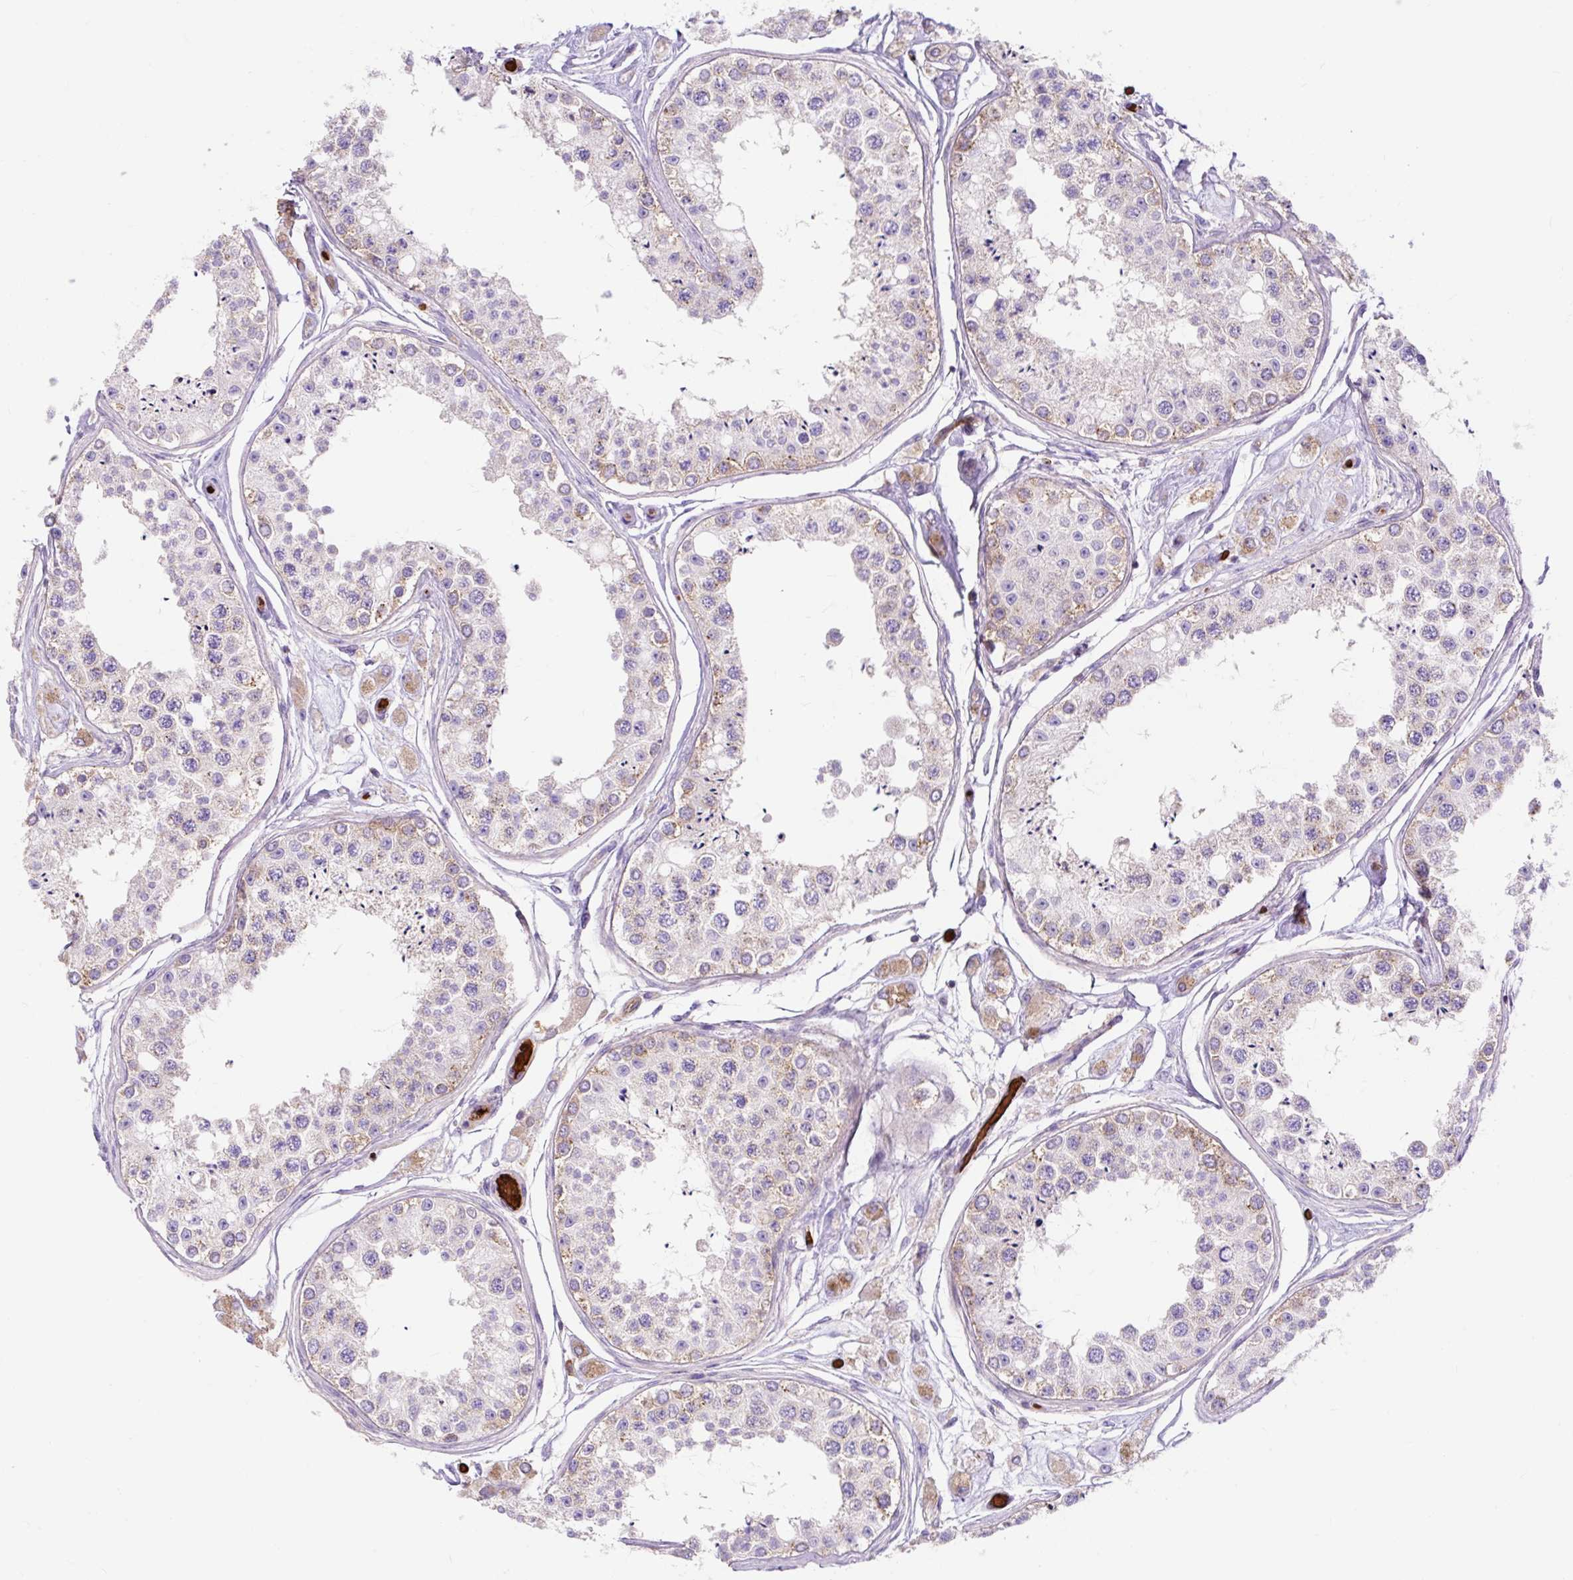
{"staining": {"intensity": "moderate", "quantity": "<25%", "location": "cytoplasmic/membranous"}, "tissue": "testis", "cell_type": "Cells in seminiferous ducts", "image_type": "normal", "snomed": [{"axis": "morphology", "description": "Normal tissue, NOS"}, {"axis": "topography", "description": "Testis"}], "caption": "Cells in seminiferous ducts exhibit low levels of moderate cytoplasmic/membranous expression in approximately <25% of cells in benign testis. Using DAB (3,3'-diaminobenzidine) (brown) and hematoxylin (blue) stains, captured at high magnification using brightfield microscopy.", "gene": "HIP1R", "patient": {"sex": "male", "age": 25}}